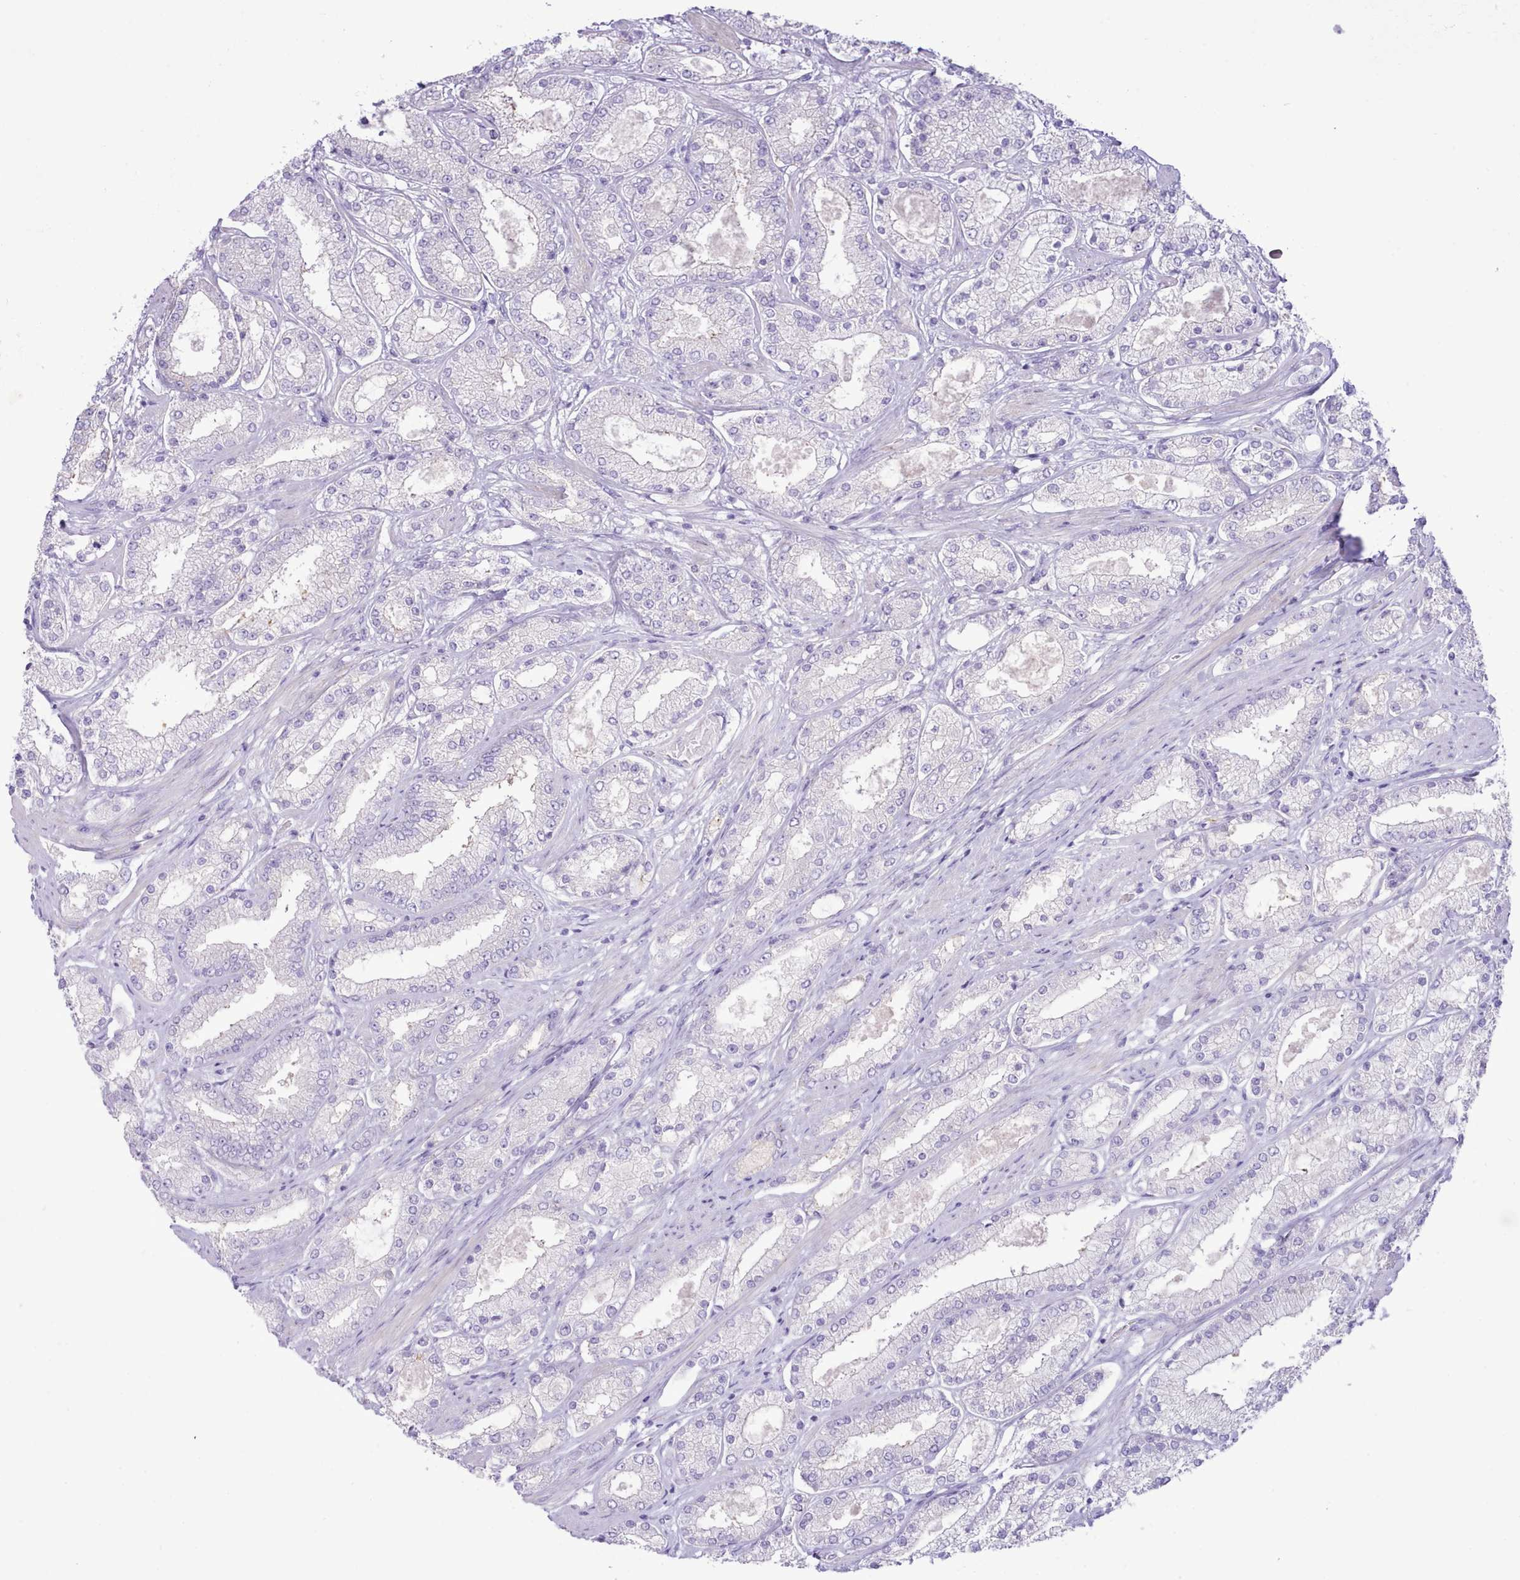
{"staining": {"intensity": "negative", "quantity": "none", "location": "none"}, "tissue": "prostate cancer", "cell_type": "Tumor cells", "image_type": "cancer", "snomed": [{"axis": "morphology", "description": "Adenocarcinoma, High grade"}, {"axis": "topography", "description": "Prostate"}], "caption": "High magnification brightfield microscopy of prostate adenocarcinoma (high-grade) stained with DAB (brown) and counterstained with hematoxylin (blue): tumor cells show no significant positivity.", "gene": "MDFI", "patient": {"sex": "male", "age": 69}}